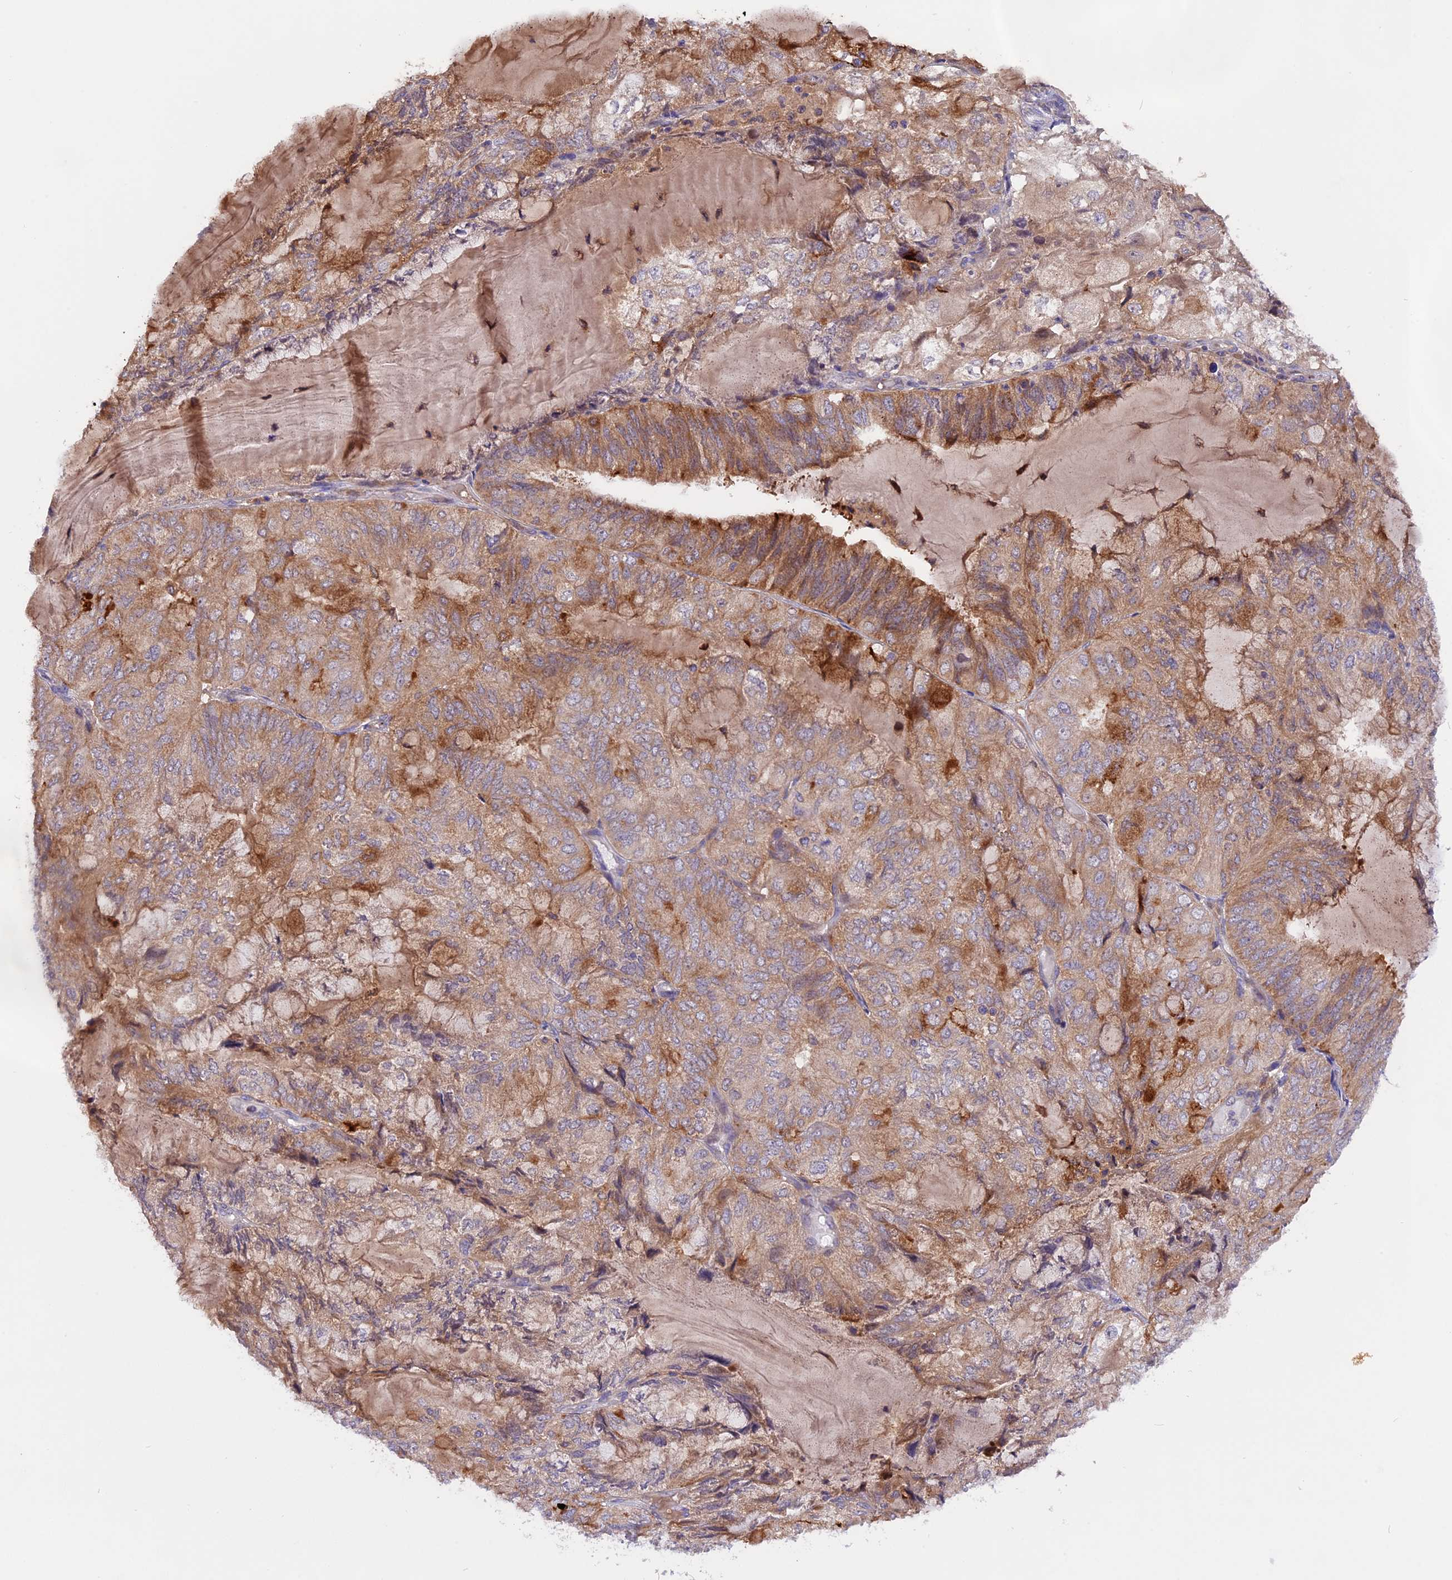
{"staining": {"intensity": "moderate", "quantity": "25%-75%", "location": "cytoplasmic/membranous"}, "tissue": "endometrial cancer", "cell_type": "Tumor cells", "image_type": "cancer", "snomed": [{"axis": "morphology", "description": "Adenocarcinoma, NOS"}, {"axis": "topography", "description": "Endometrium"}], "caption": "Moderate cytoplasmic/membranous protein expression is identified in about 25%-75% of tumor cells in adenocarcinoma (endometrial). The protein of interest is stained brown, and the nuclei are stained in blue (DAB (3,3'-diaminobenzidine) IHC with brightfield microscopy, high magnification).", "gene": "MARK4", "patient": {"sex": "female", "age": 81}}